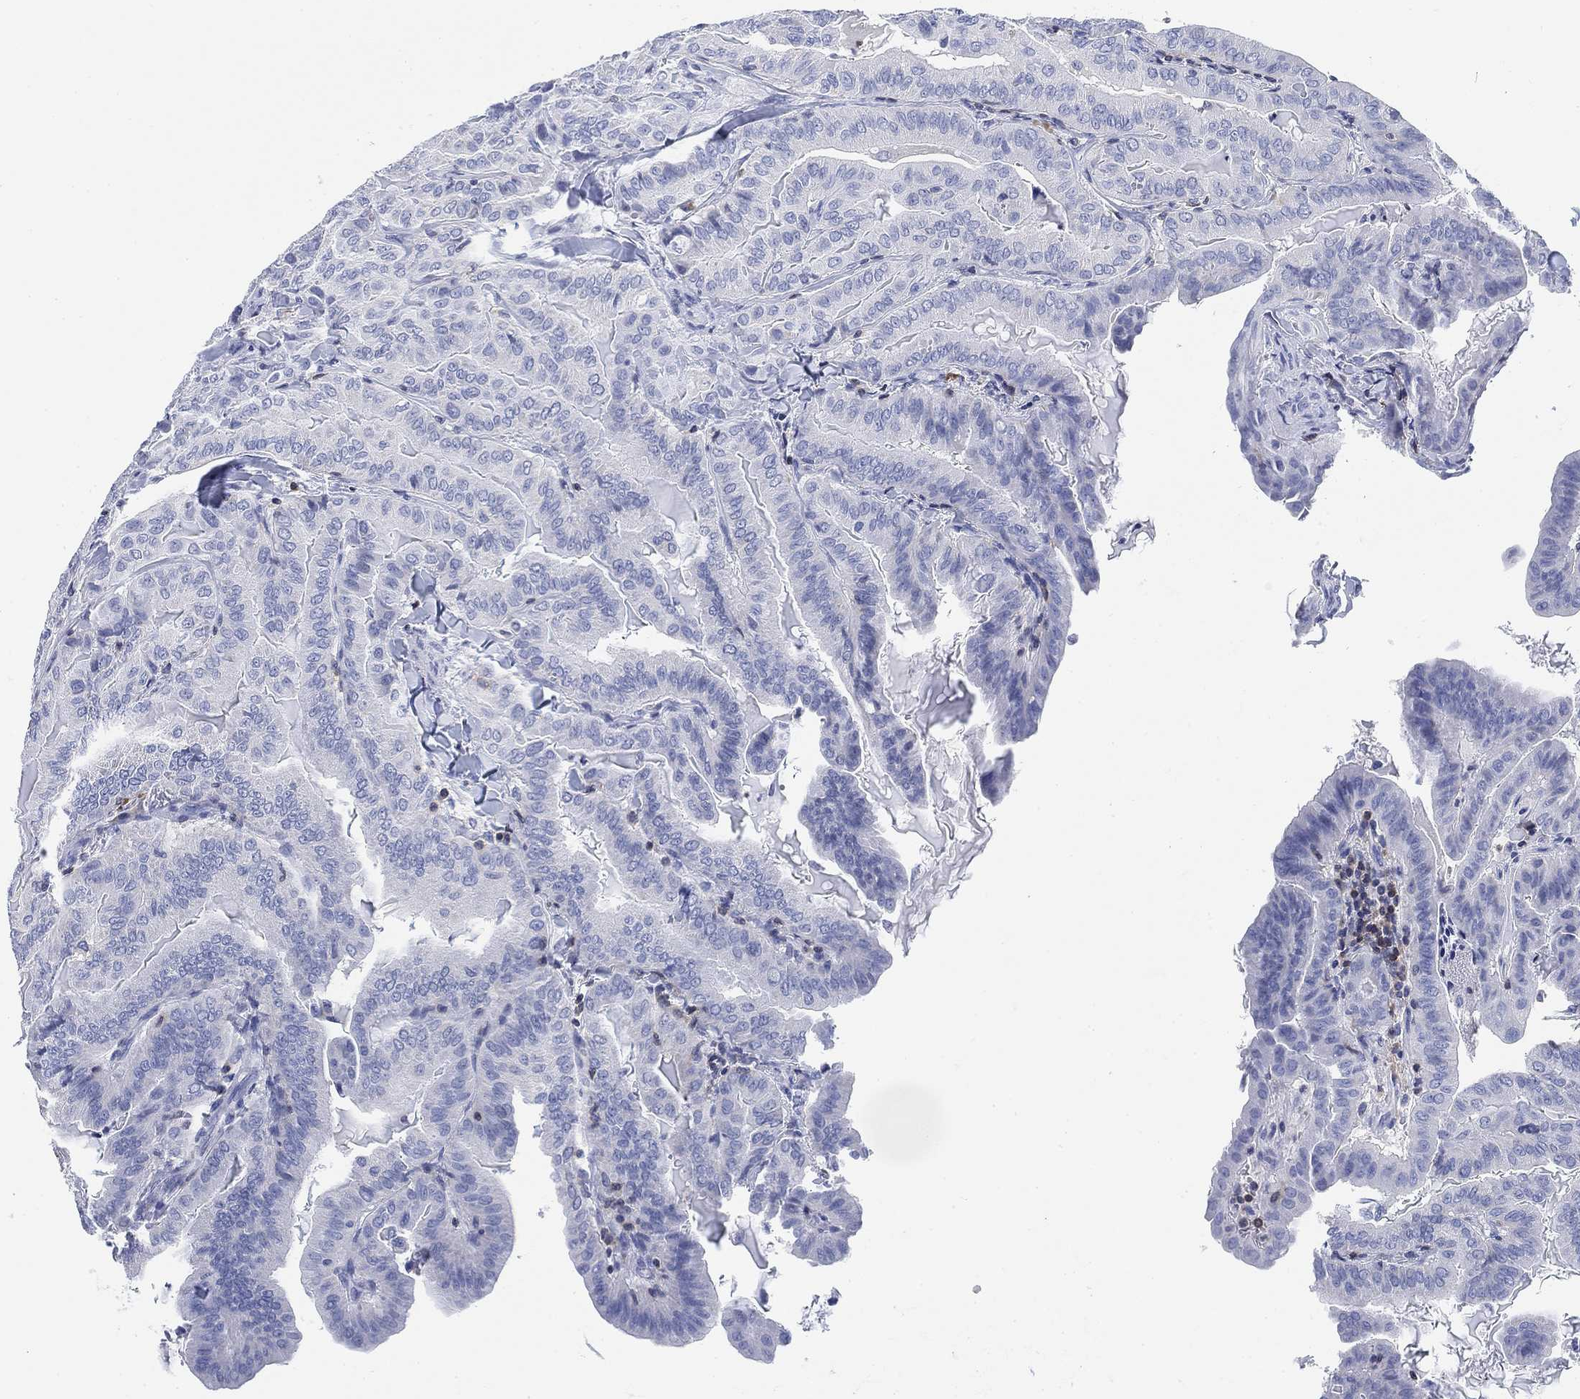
{"staining": {"intensity": "negative", "quantity": "none", "location": "none"}, "tissue": "thyroid cancer", "cell_type": "Tumor cells", "image_type": "cancer", "snomed": [{"axis": "morphology", "description": "Papillary adenocarcinoma, NOS"}, {"axis": "topography", "description": "Thyroid gland"}], "caption": "Human thyroid cancer stained for a protein using immunohistochemistry reveals no staining in tumor cells.", "gene": "FYB1", "patient": {"sex": "female", "age": 68}}